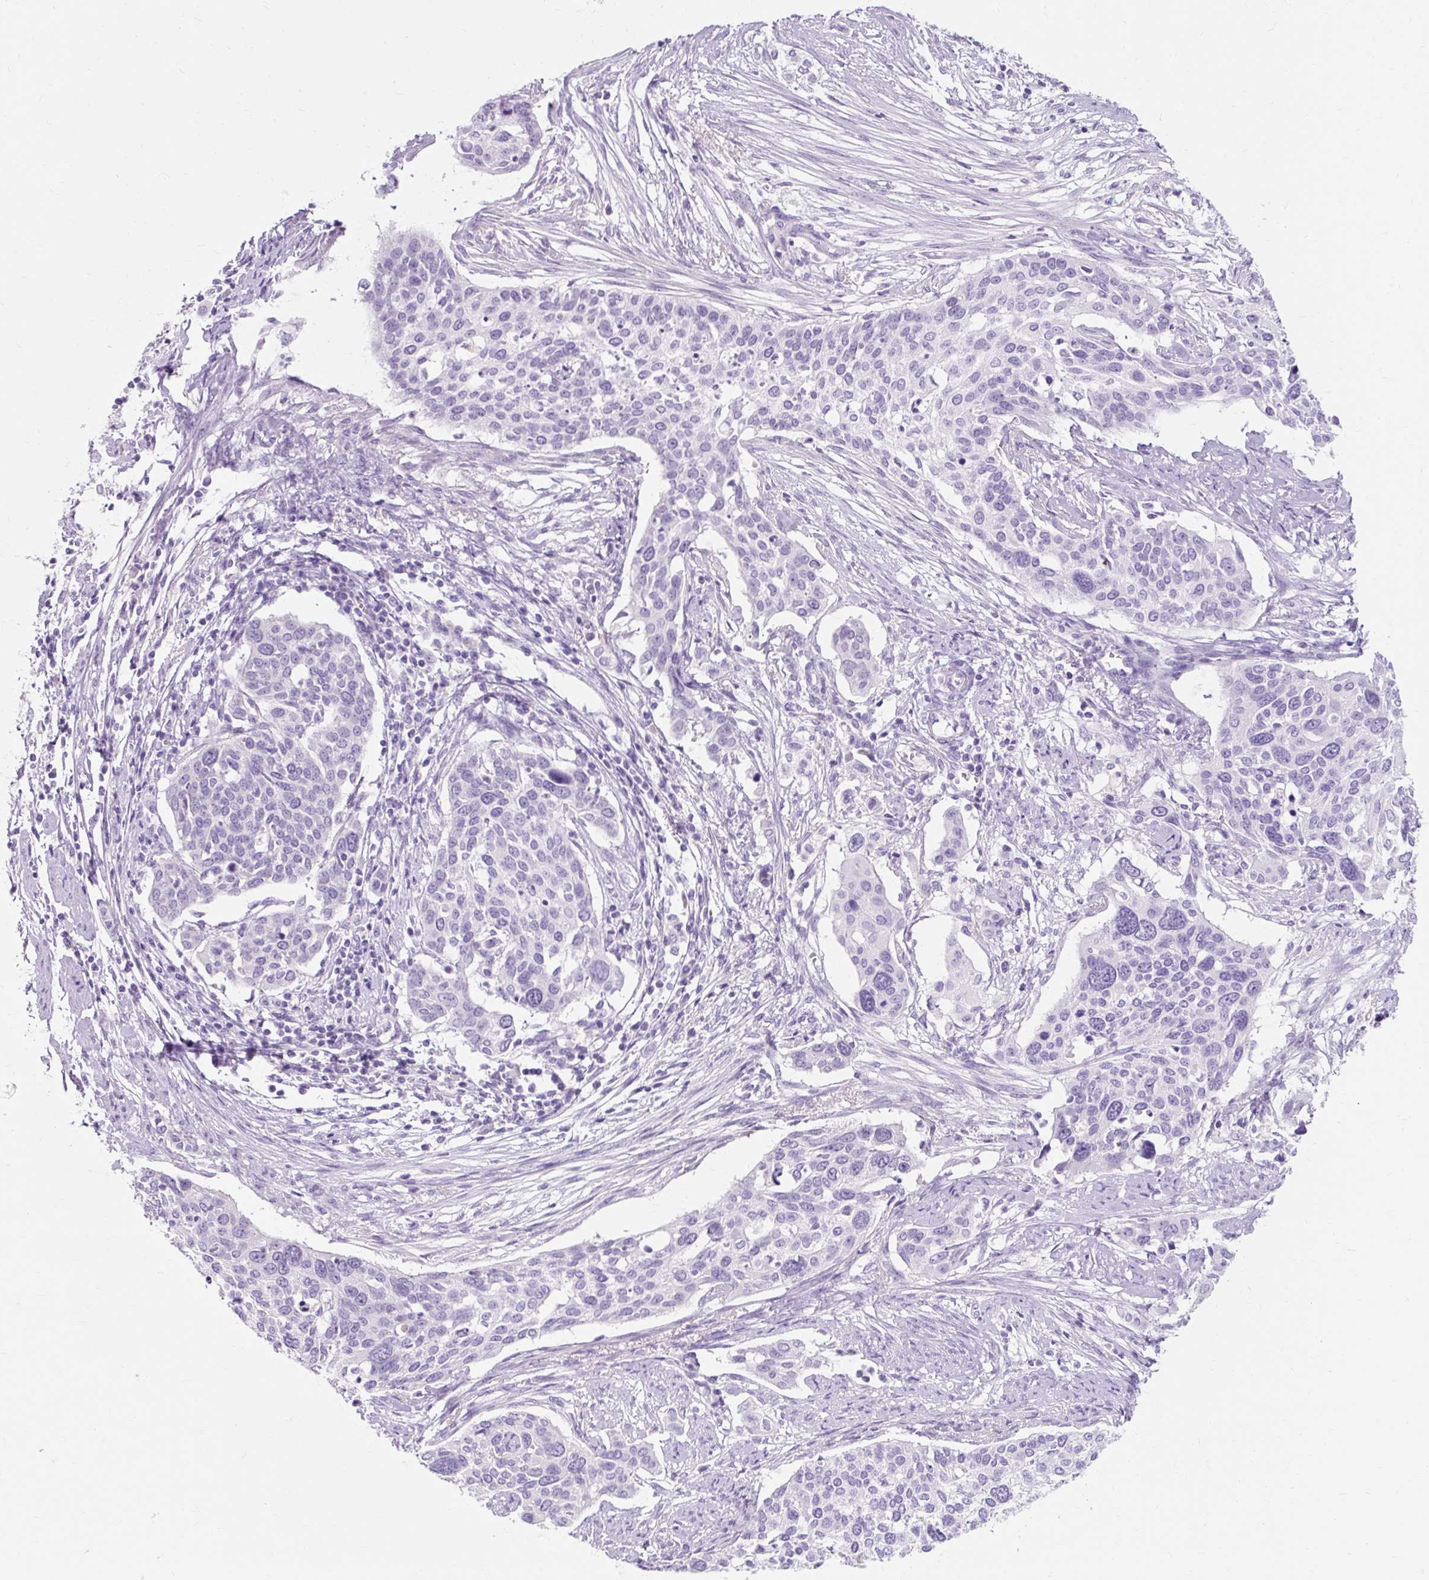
{"staining": {"intensity": "negative", "quantity": "none", "location": "none"}, "tissue": "cervical cancer", "cell_type": "Tumor cells", "image_type": "cancer", "snomed": [{"axis": "morphology", "description": "Squamous cell carcinoma, NOS"}, {"axis": "topography", "description": "Cervix"}], "caption": "This photomicrograph is of squamous cell carcinoma (cervical) stained with immunohistochemistry to label a protein in brown with the nuclei are counter-stained blue. There is no staining in tumor cells.", "gene": "TMEM213", "patient": {"sex": "female", "age": 44}}